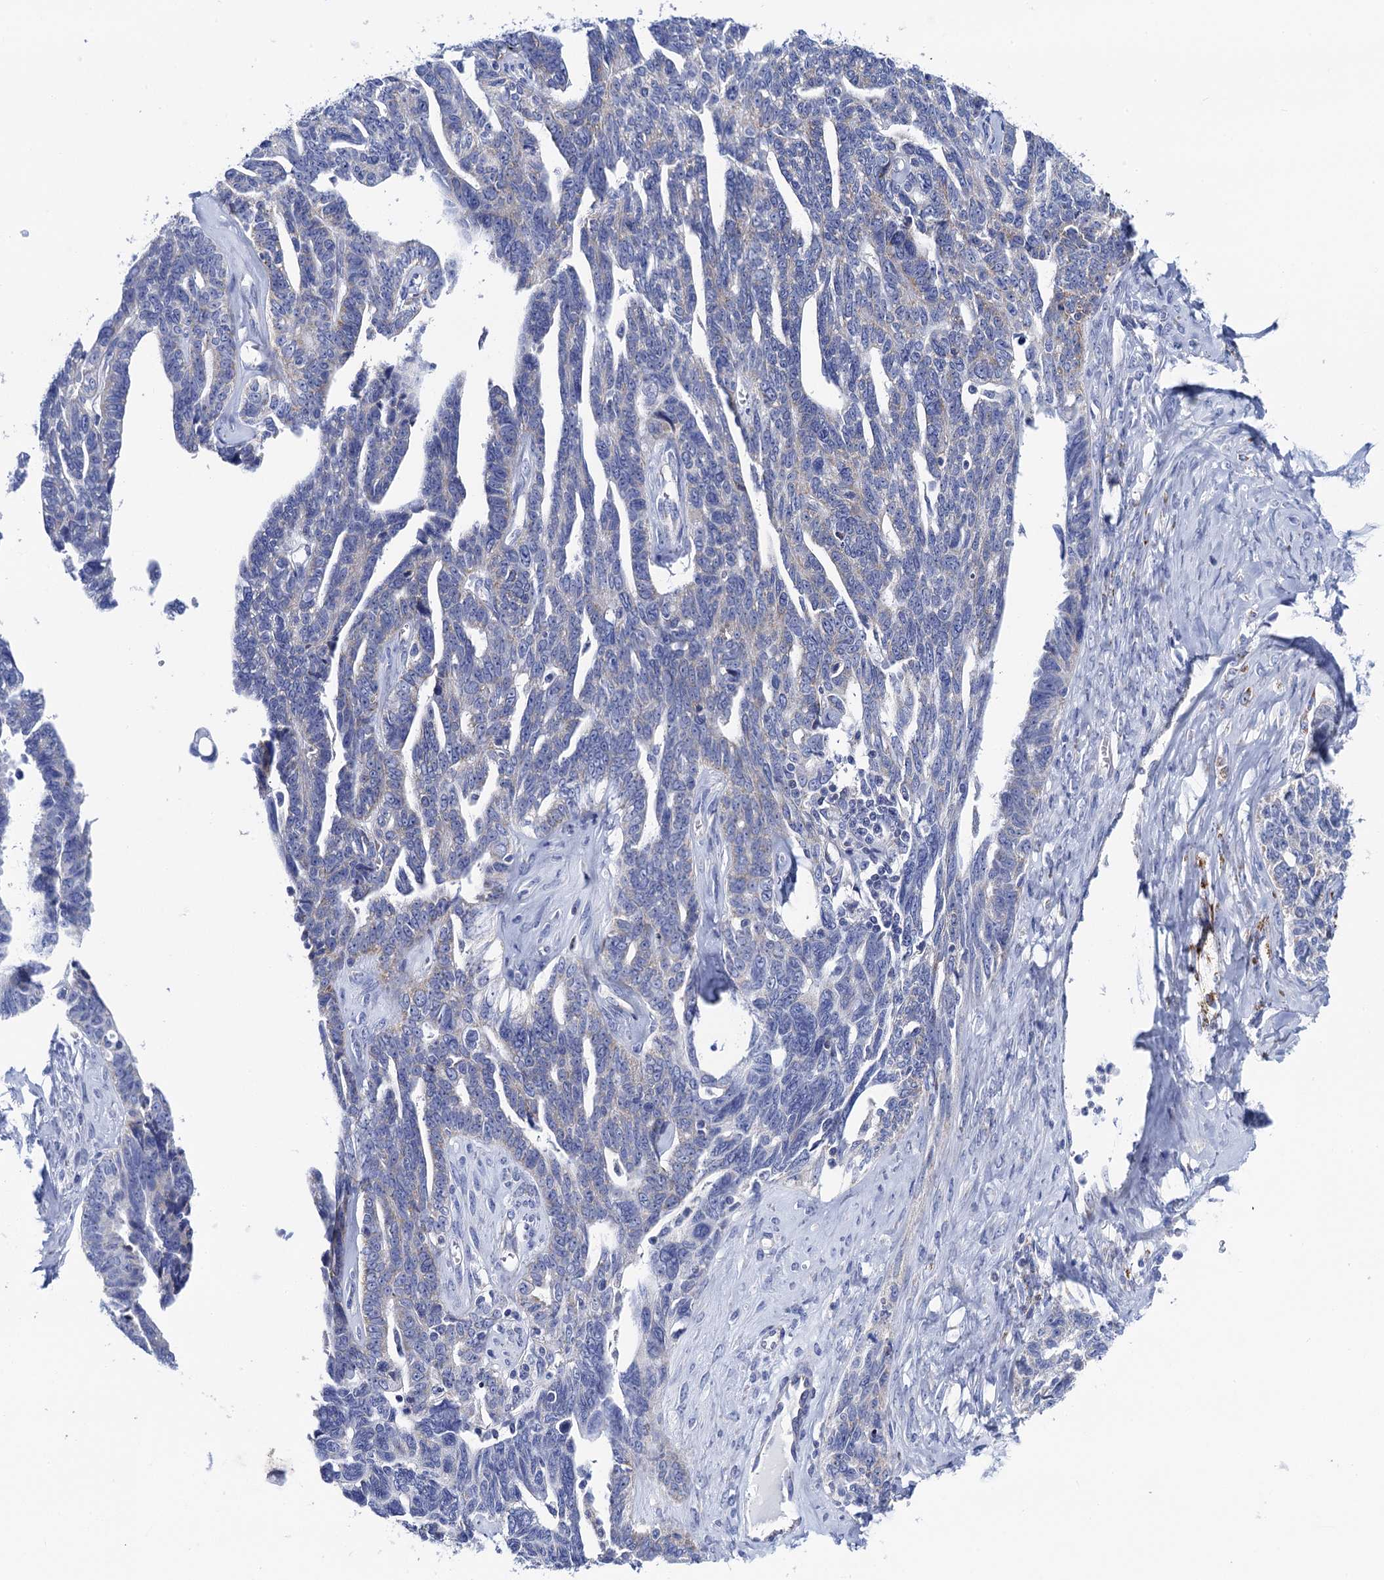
{"staining": {"intensity": "negative", "quantity": "none", "location": "none"}, "tissue": "ovarian cancer", "cell_type": "Tumor cells", "image_type": "cancer", "snomed": [{"axis": "morphology", "description": "Cystadenocarcinoma, serous, NOS"}, {"axis": "topography", "description": "Ovary"}], "caption": "Immunohistochemical staining of ovarian cancer (serous cystadenocarcinoma) displays no significant expression in tumor cells. The staining is performed using DAB brown chromogen with nuclei counter-stained in using hematoxylin.", "gene": "ACADSB", "patient": {"sex": "female", "age": 79}}